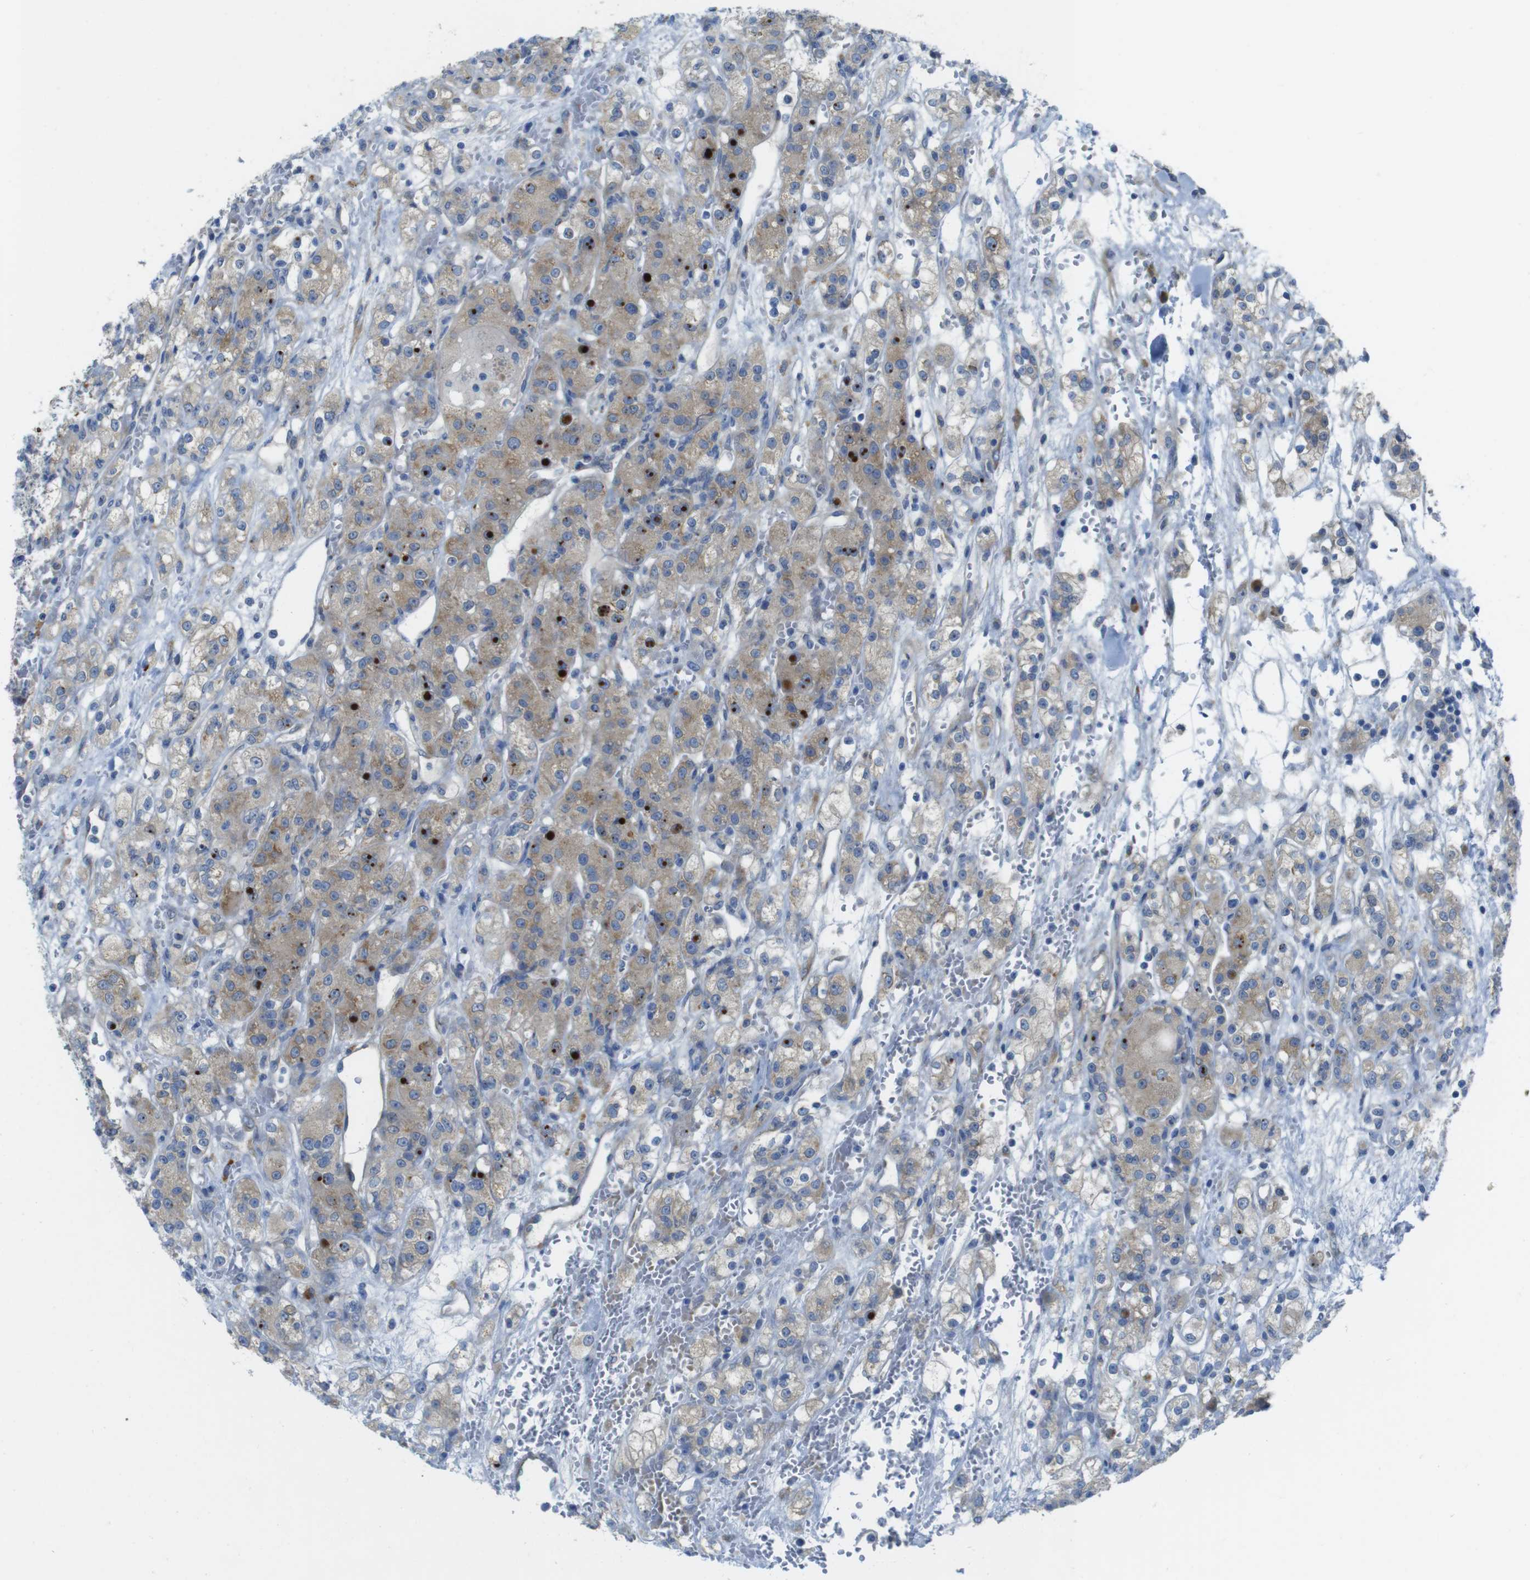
{"staining": {"intensity": "weak", "quantity": ">75%", "location": "cytoplasmic/membranous"}, "tissue": "renal cancer", "cell_type": "Tumor cells", "image_type": "cancer", "snomed": [{"axis": "morphology", "description": "Normal tissue, NOS"}, {"axis": "morphology", "description": "Adenocarcinoma, NOS"}, {"axis": "topography", "description": "Kidney"}], "caption": "This photomicrograph displays renal adenocarcinoma stained with IHC to label a protein in brown. The cytoplasmic/membranous of tumor cells show weak positivity for the protein. Nuclei are counter-stained blue.", "gene": "TMEM234", "patient": {"sex": "male", "age": 61}}